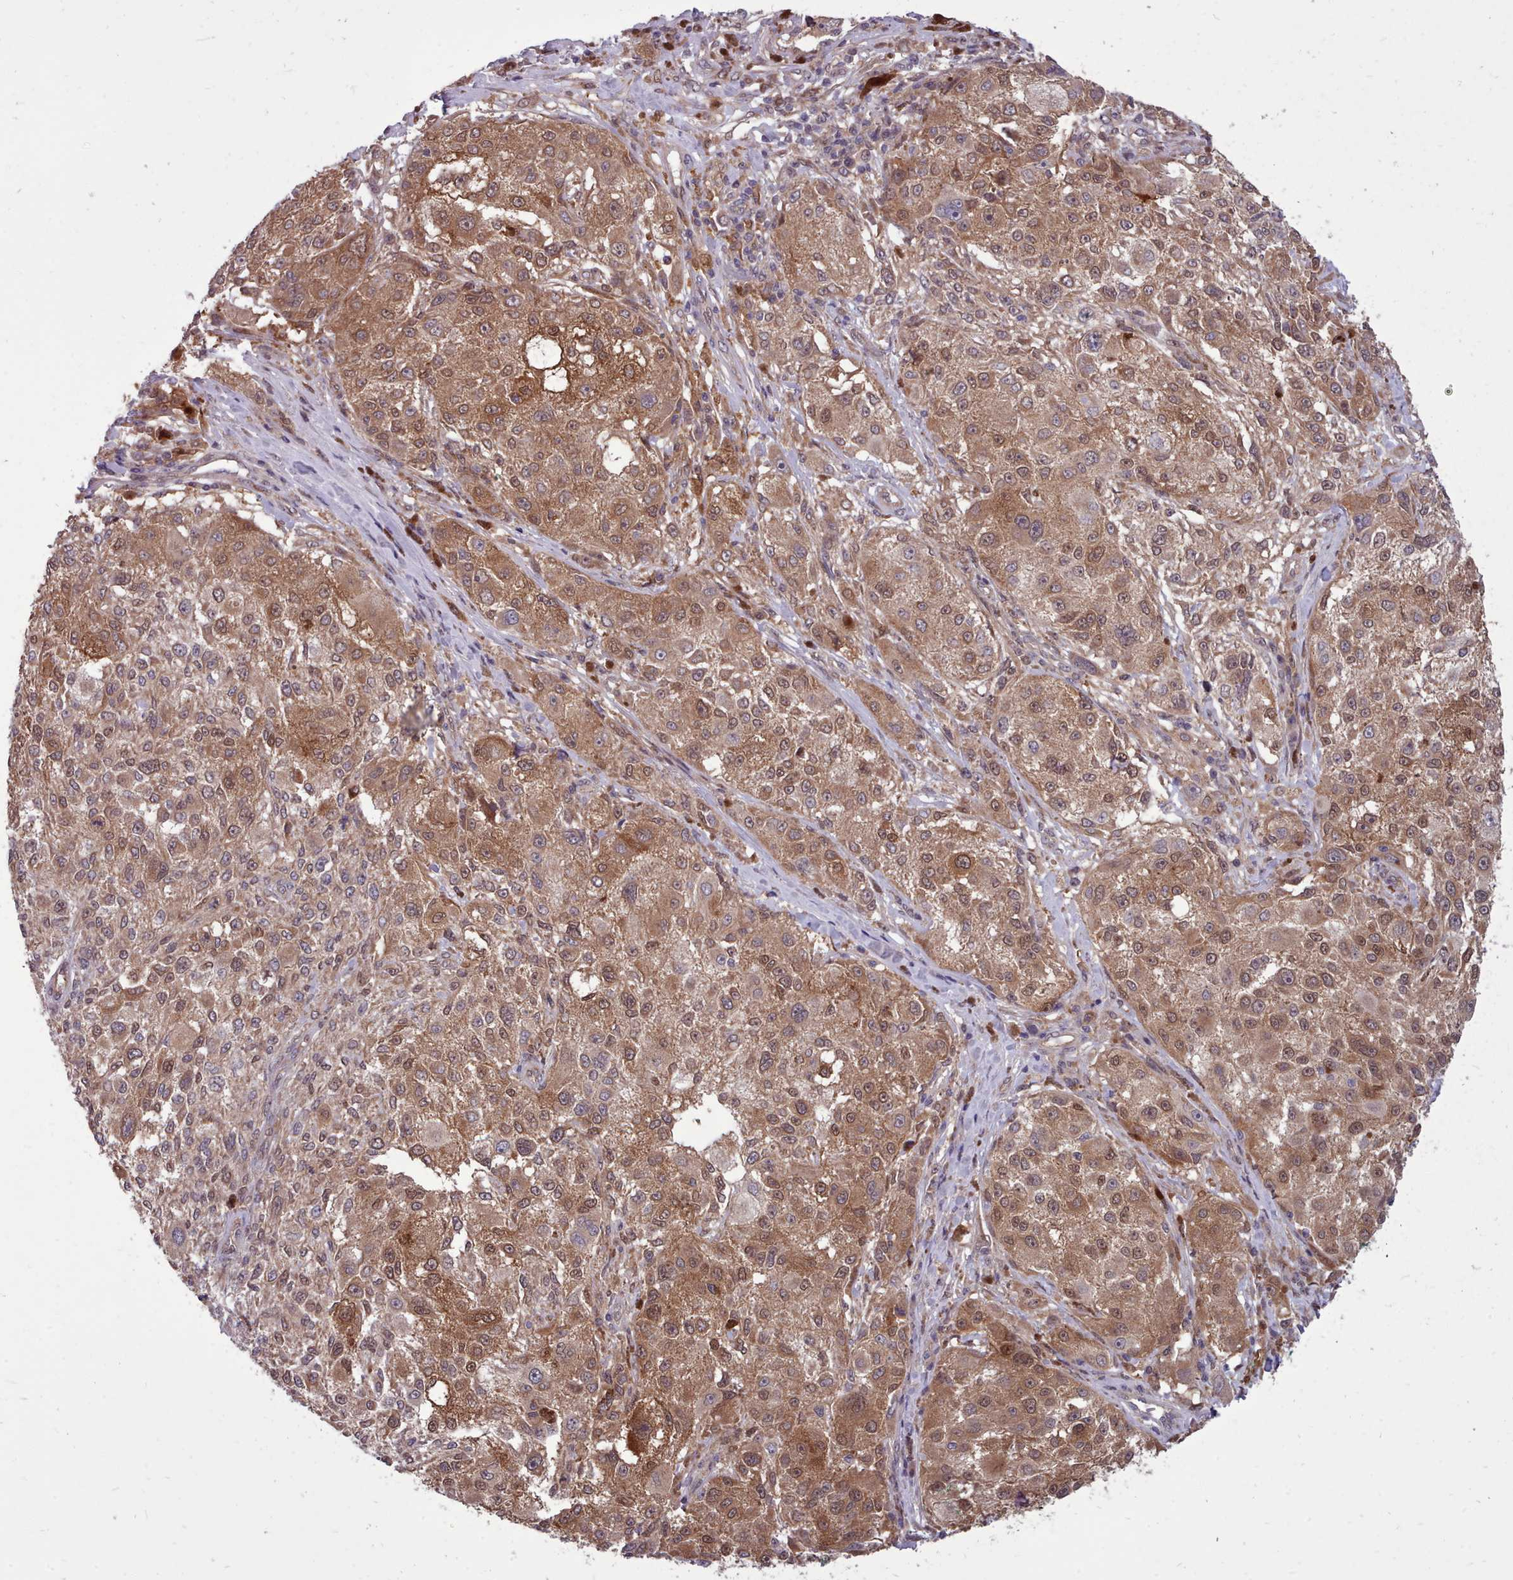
{"staining": {"intensity": "moderate", "quantity": ">75%", "location": "cytoplasmic/membranous"}, "tissue": "melanoma", "cell_type": "Tumor cells", "image_type": "cancer", "snomed": [{"axis": "morphology", "description": "Necrosis, NOS"}, {"axis": "morphology", "description": "Malignant melanoma, NOS"}, {"axis": "topography", "description": "Skin"}], "caption": "Human melanoma stained for a protein (brown) reveals moderate cytoplasmic/membranous positive expression in approximately >75% of tumor cells.", "gene": "AHCY", "patient": {"sex": "female", "age": 87}}